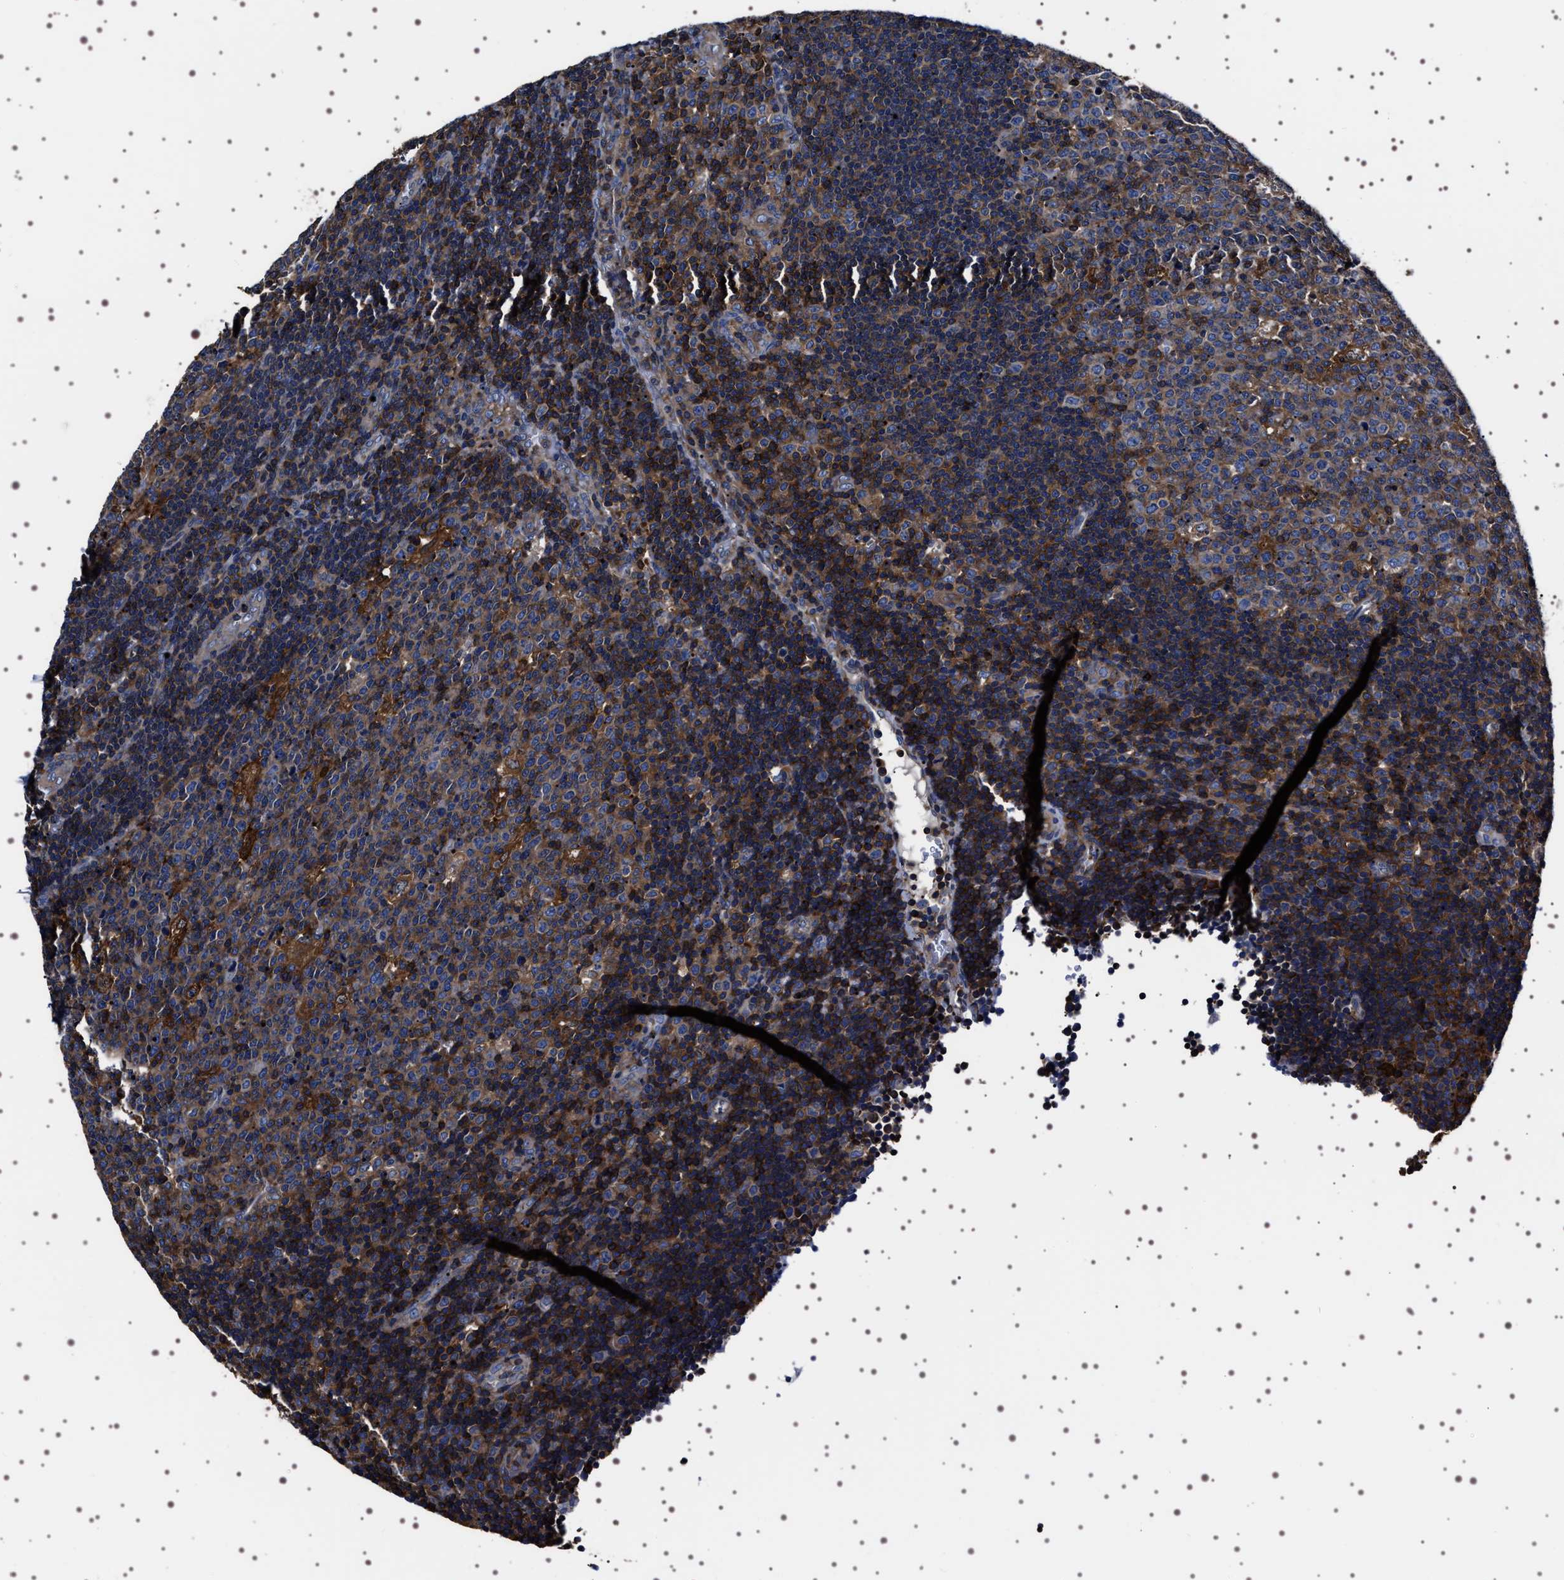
{"staining": {"intensity": "moderate", "quantity": "<25%", "location": "cytoplasmic/membranous"}, "tissue": "lymph node", "cell_type": "Germinal center cells", "image_type": "normal", "snomed": [{"axis": "morphology", "description": "Normal tissue, NOS"}, {"axis": "topography", "description": "Lymph node"}, {"axis": "topography", "description": "Salivary gland"}], "caption": "Unremarkable lymph node shows moderate cytoplasmic/membranous positivity in about <25% of germinal center cells, visualized by immunohistochemistry.", "gene": "WDR1", "patient": {"sex": "male", "age": 8}}